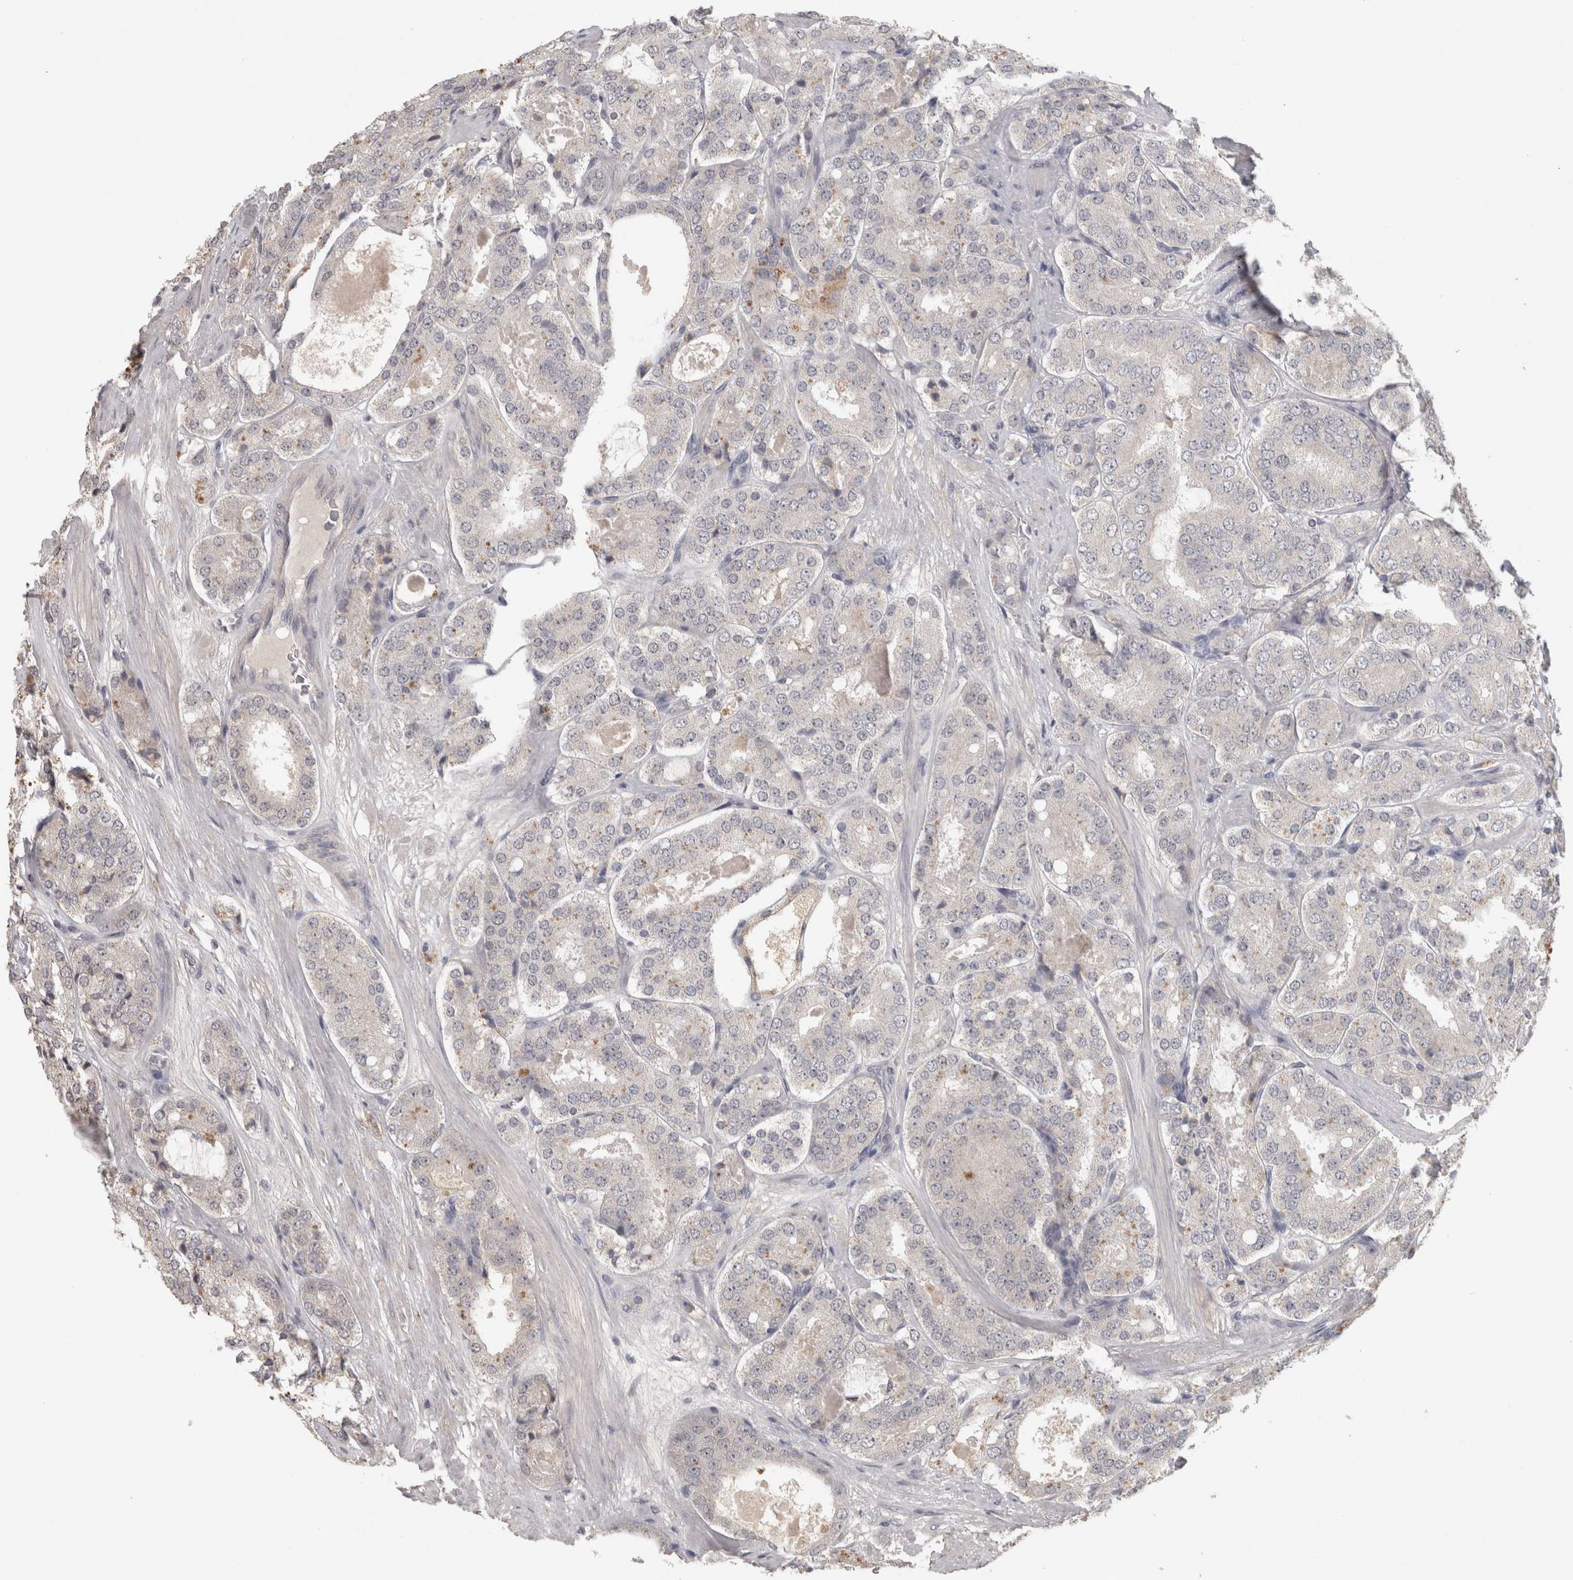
{"staining": {"intensity": "negative", "quantity": "none", "location": "none"}, "tissue": "prostate cancer", "cell_type": "Tumor cells", "image_type": "cancer", "snomed": [{"axis": "morphology", "description": "Adenocarcinoma, High grade"}, {"axis": "topography", "description": "Prostate"}], "caption": "Immunohistochemistry image of prostate cancer stained for a protein (brown), which exhibits no staining in tumor cells.", "gene": "HAVCR2", "patient": {"sex": "male", "age": 65}}